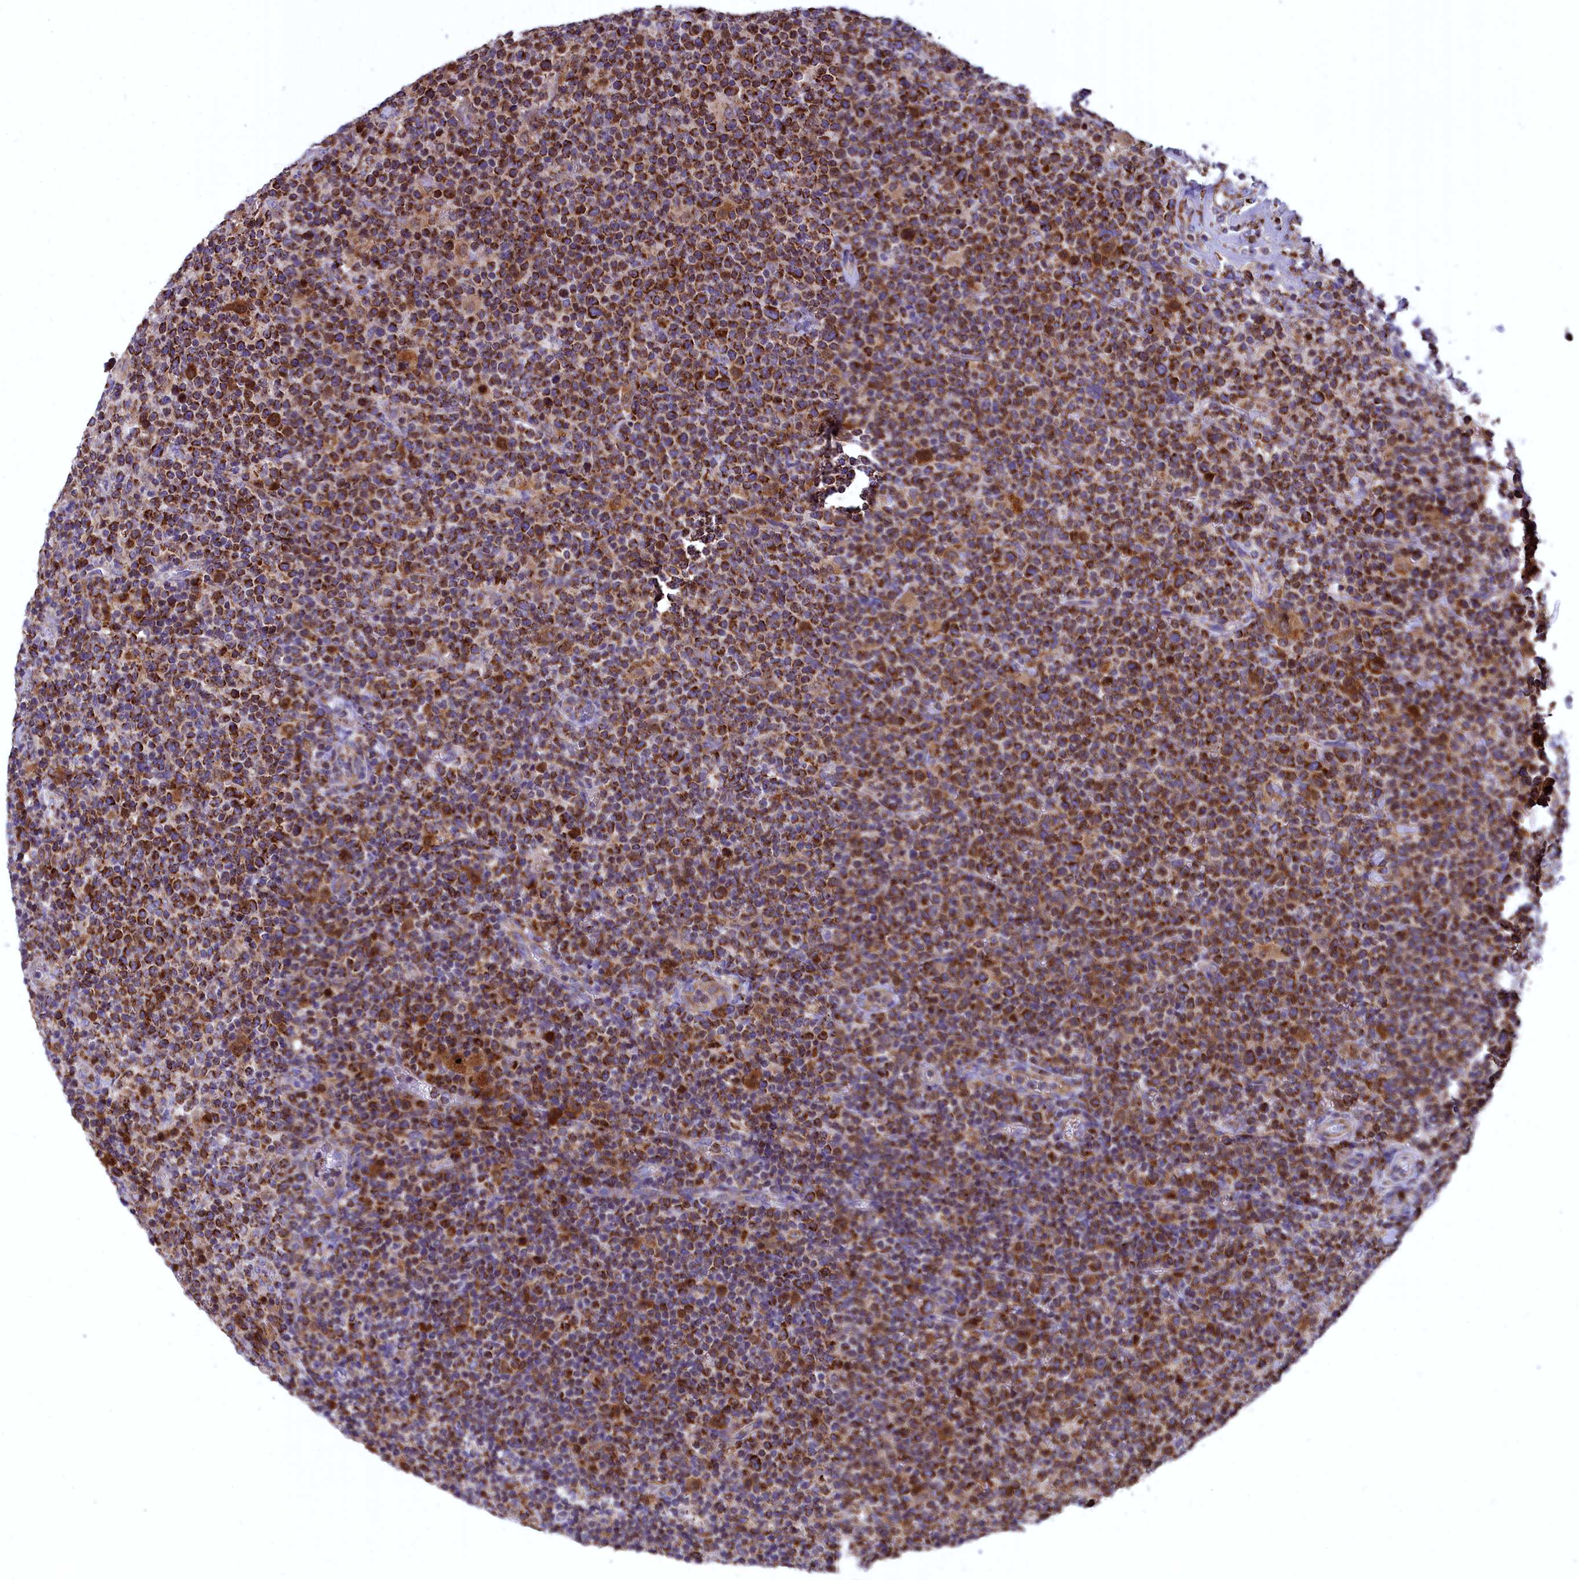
{"staining": {"intensity": "strong", "quantity": ">75%", "location": "cytoplasmic/membranous"}, "tissue": "lymphoma", "cell_type": "Tumor cells", "image_type": "cancer", "snomed": [{"axis": "morphology", "description": "Malignant lymphoma, non-Hodgkin's type, High grade"}, {"axis": "topography", "description": "Lymph node"}], "caption": "The micrograph shows a brown stain indicating the presence of a protein in the cytoplasmic/membranous of tumor cells in lymphoma. The staining is performed using DAB (3,3'-diaminobenzidine) brown chromogen to label protein expression. The nuclei are counter-stained blue using hematoxylin.", "gene": "COX17", "patient": {"sex": "male", "age": 61}}